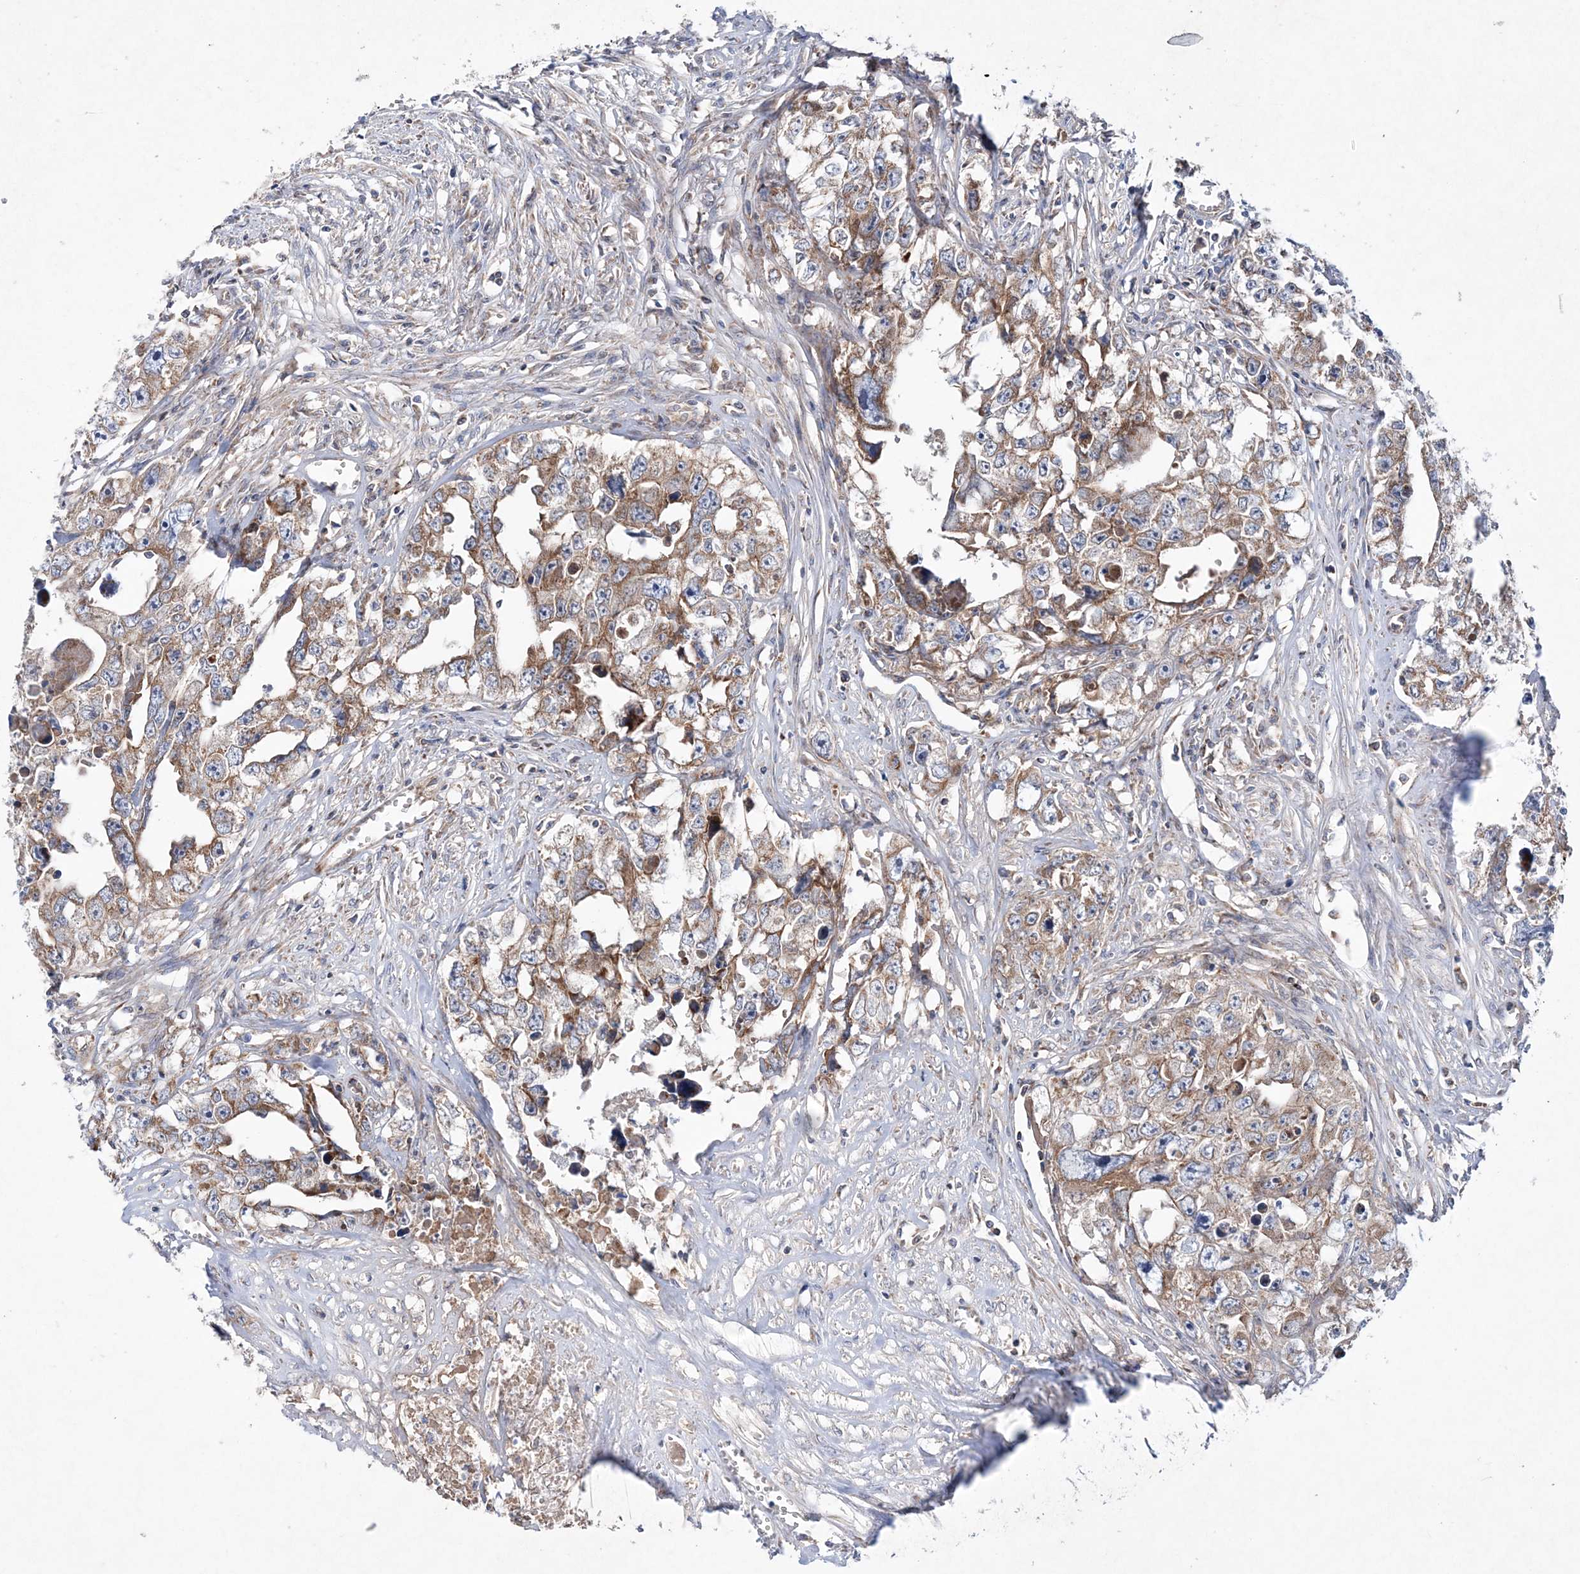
{"staining": {"intensity": "moderate", "quantity": ">75%", "location": "cytoplasmic/membranous"}, "tissue": "testis cancer", "cell_type": "Tumor cells", "image_type": "cancer", "snomed": [{"axis": "morphology", "description": "Seminoma, NOS"}, {"axis": "morphology", "description": "Carcinoma, Embryonal, NOS"}, {"axis": "topography", "description": "Testis"}], "caption": "A high-resolution micrograph shows immunohistochemistry staining of seminoma (testis), which shows moderate cytoplasmic/membranous staining in about >75% of tumor cells.", "gene": "NGLY1", "patient": {"sex": "male", "age": 43}}